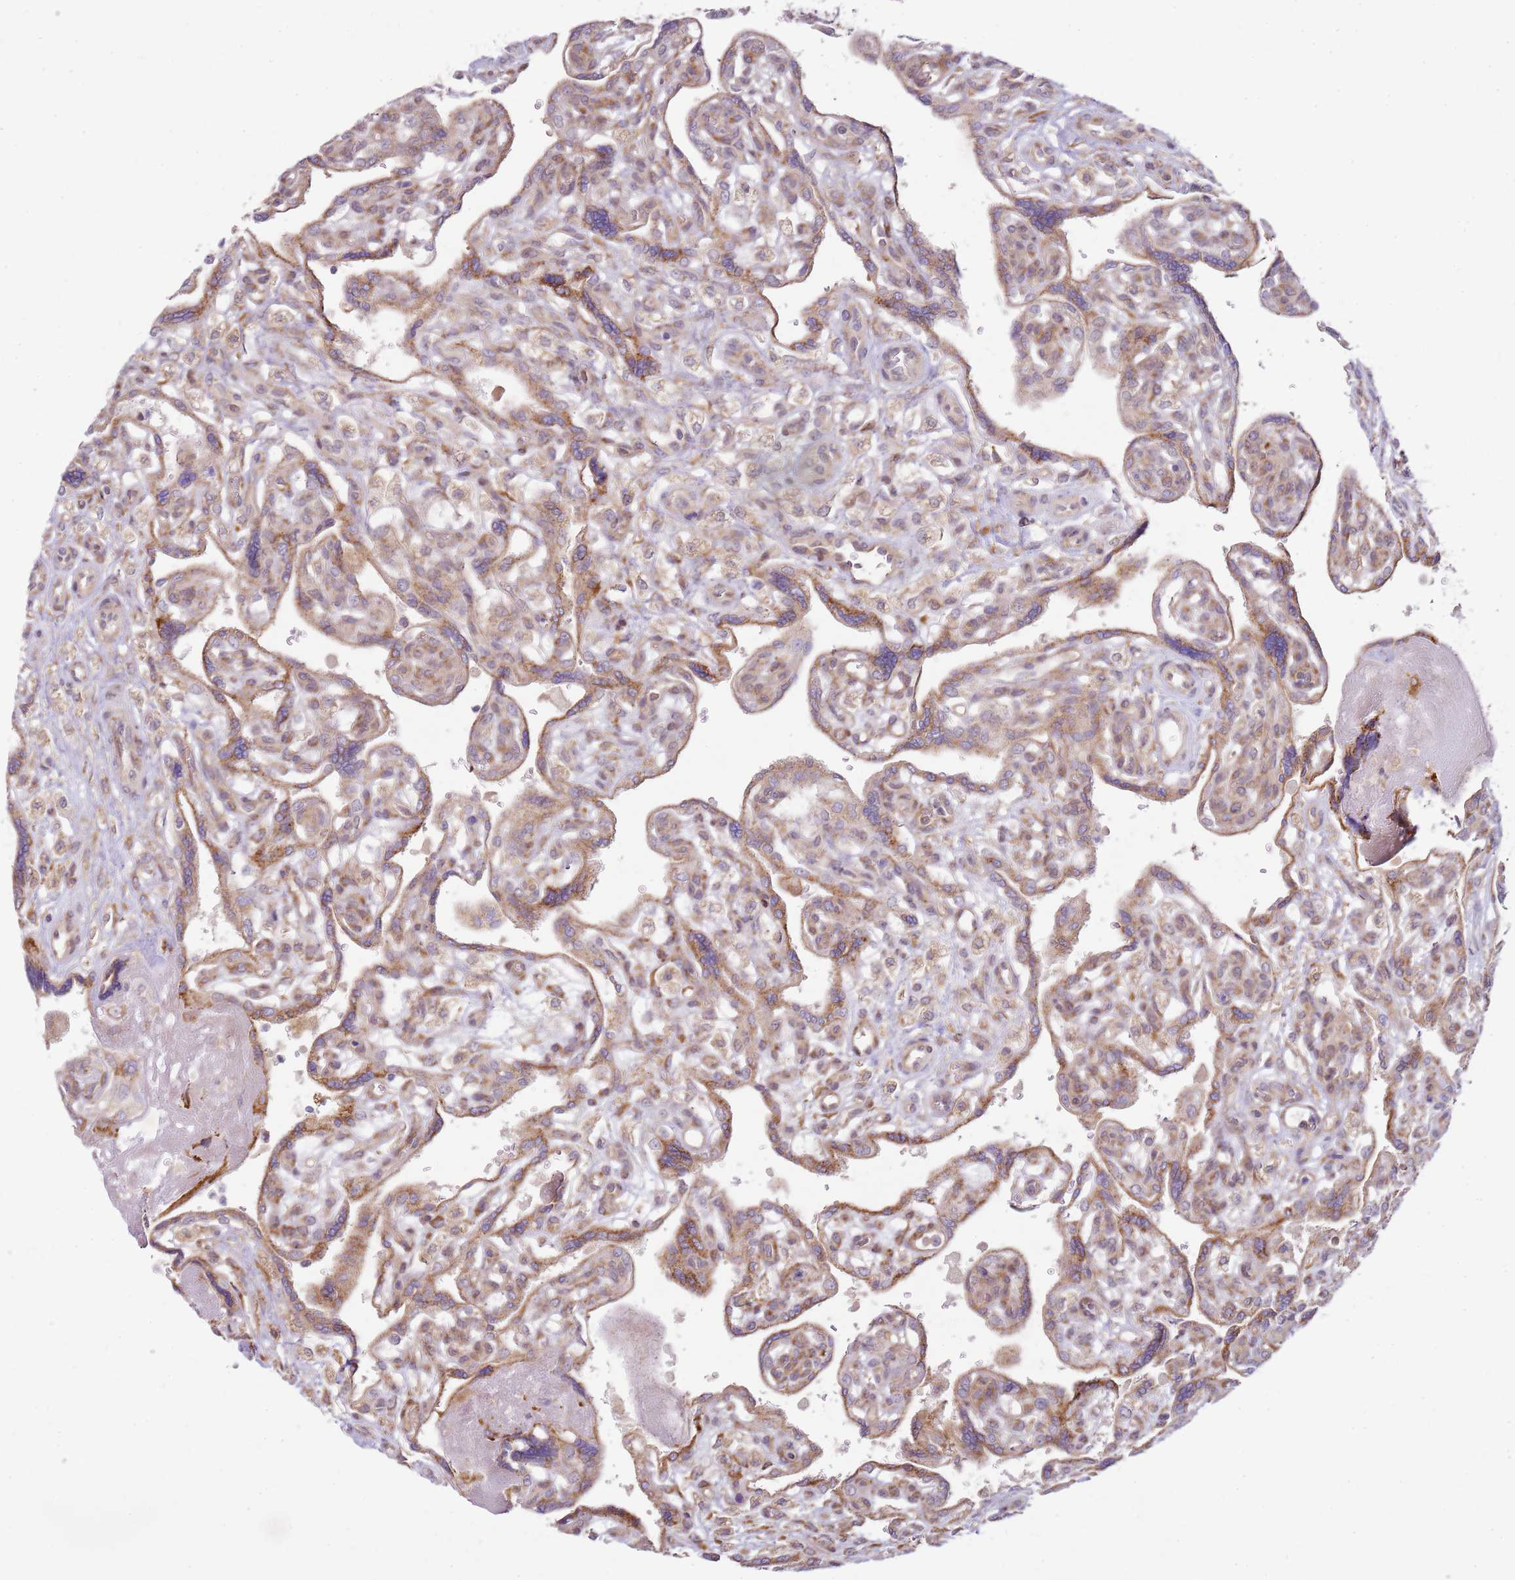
{"staining": {"intensity": "moderate", "quantity": ">75%", "location": "cytoplasmic/membranous"}, "tissue": "placenta", "cell_type": "Decidual cells", "image_type": "normal", "snomed": [{"axis": "morphology", "description": "Normal tissue, NOS"}, {"axis": "topography", "description": "Placenta"}], "caption": "High-power microscopy captured an immunohistochemistry (IHC) image of normal placenta, revealing moderate cytoplasmic/membranous expression in approximately >75% of decidual cells.", "gene": "GRAP", "patient": {"sex": "female", "age": 39}}